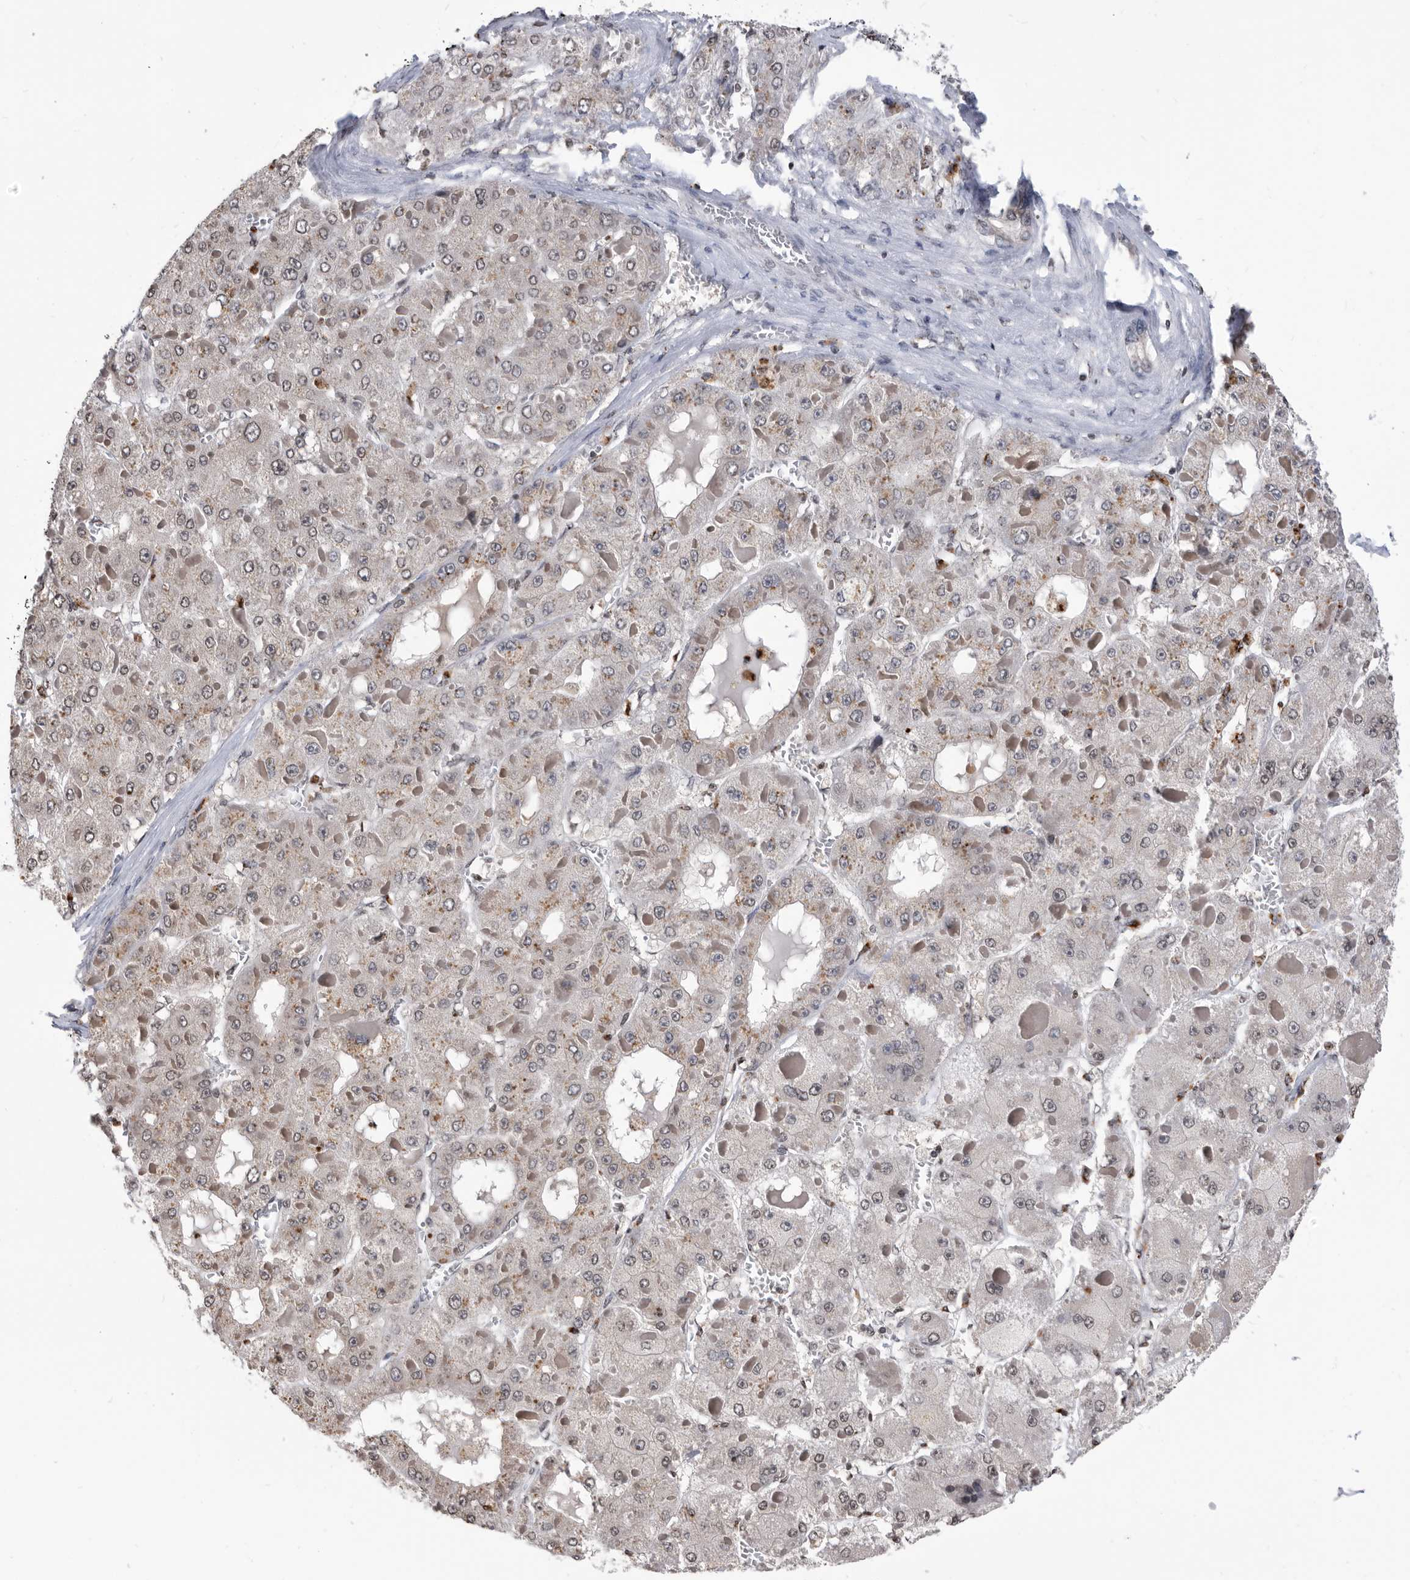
{"staining": {"intensity": "weak", "quantity": "25%-75%", "location": "cytoplasmic/membranous,nuclear"}, "tissue": "liver cancer", "cell_type": "Tumor cells", "image_type": "cancer", "snomed": [{"axis": "morphology", "description": "Carcinoma, Hepatocellular, NOS"}, {"axis": "topography", "description": "Liver"}], "caption": "The photomicrograph demonstrates staining of liver cancer (hepatocellular carcinoma), revealing weak cytoplasmic/membranous and nuclear protein staining (brown color) within tumor cells.", "gene": "TSTD1", "patient": {"sex": "female", "age": 73}}